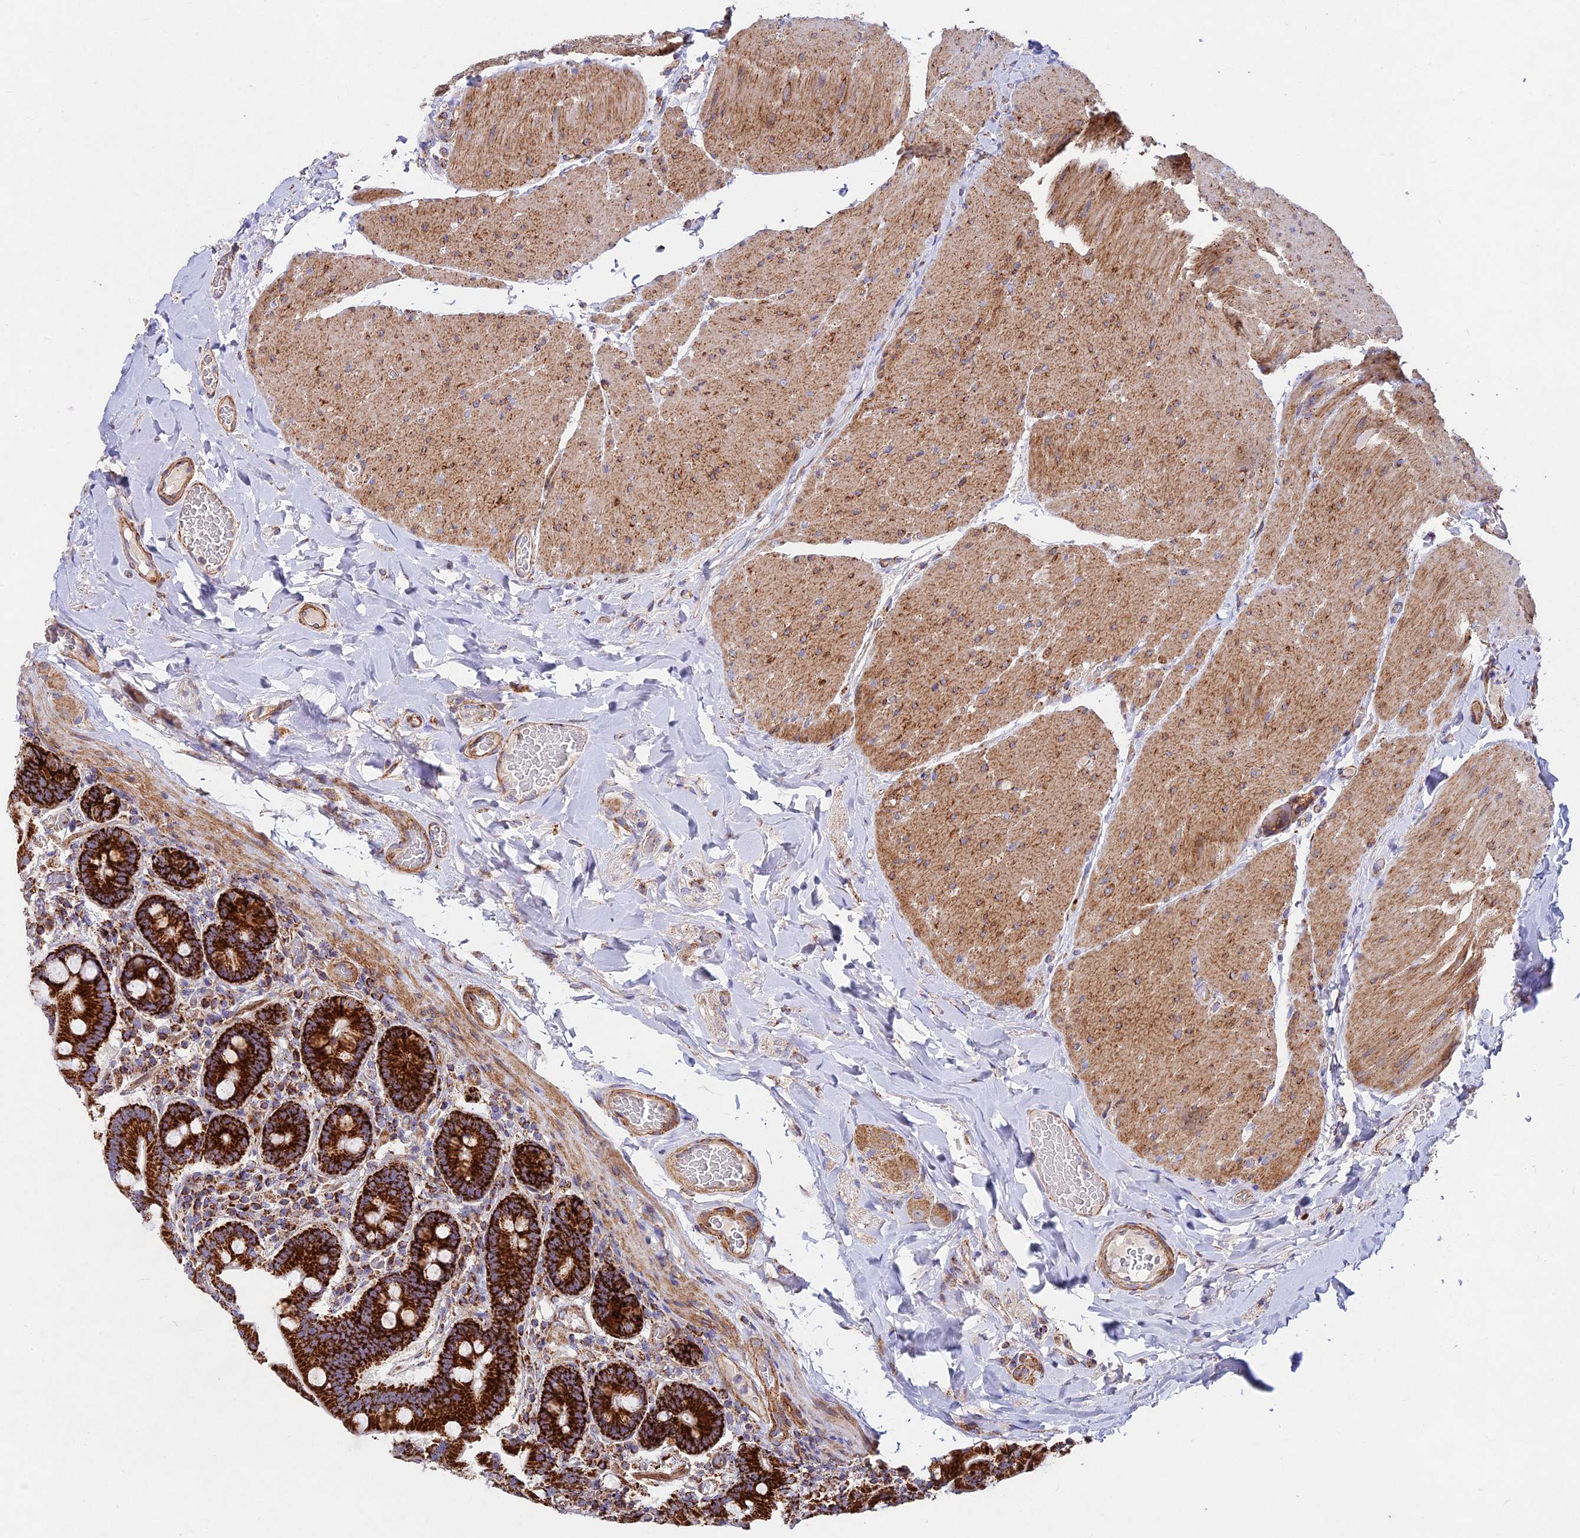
{"staining": {"intensity": "strong", "quantity": ">75%", "location": "cytoplasmic/membranous"}, "tissue": "duodenum", "cell_type": "Glandular cells", "image_type": "normal", "snomed": [{"axis": "morphology", "description": "Normal tissue, NOS"}, {"axis": "topography", "description": "Duodenum"}], "caption": "This image shows immunohistochemistry staining of unremarkable duodenum, with high strong cytoplasmic/membranous positivity in about >75% of glandular cells.", "gene": "KHDC3L", "patient": {"sex": "female", "age": 62}}